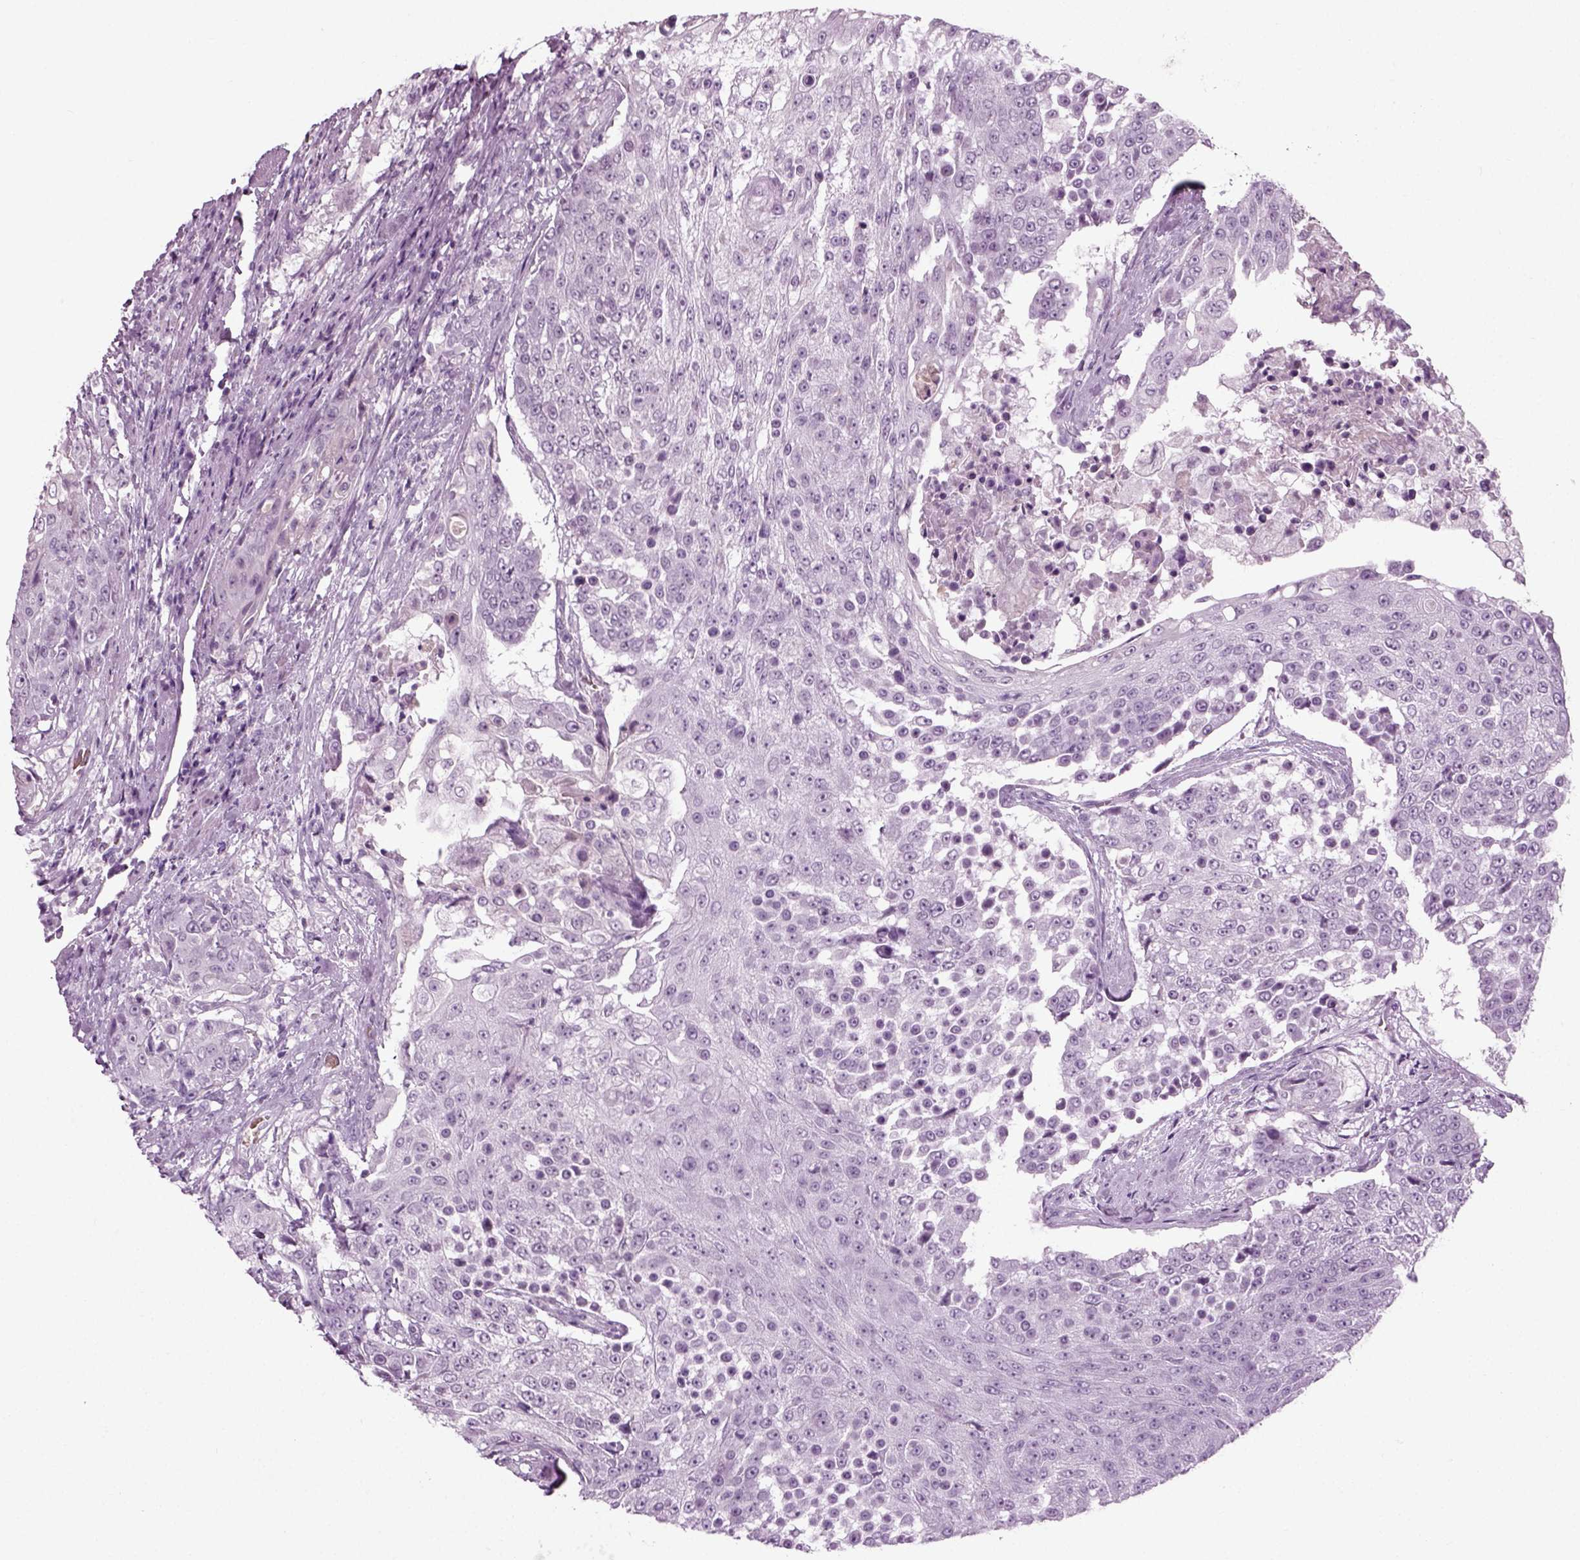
{"staining": {"intensity": "negative", "quantity": "none", "location": "none"}, "tissue": "urothelial cancer", "cell_type": "Tumor cells", "image_type": "cancer", "snomed": [{"axis": "morphology", "description": "Urothelial carcinoma, High grade"}, {"axis": "topography", "description": "Urinary bladder"}], "caption": "An immunohistochemistry (IHC) image of high-grade urothelial carcinoma is shown. There is no staining in tumor cells of high-grade urothelial carcinoma.", "gene": "ZC2HC1C", "patient": {"sex": "female", "age": 63}}